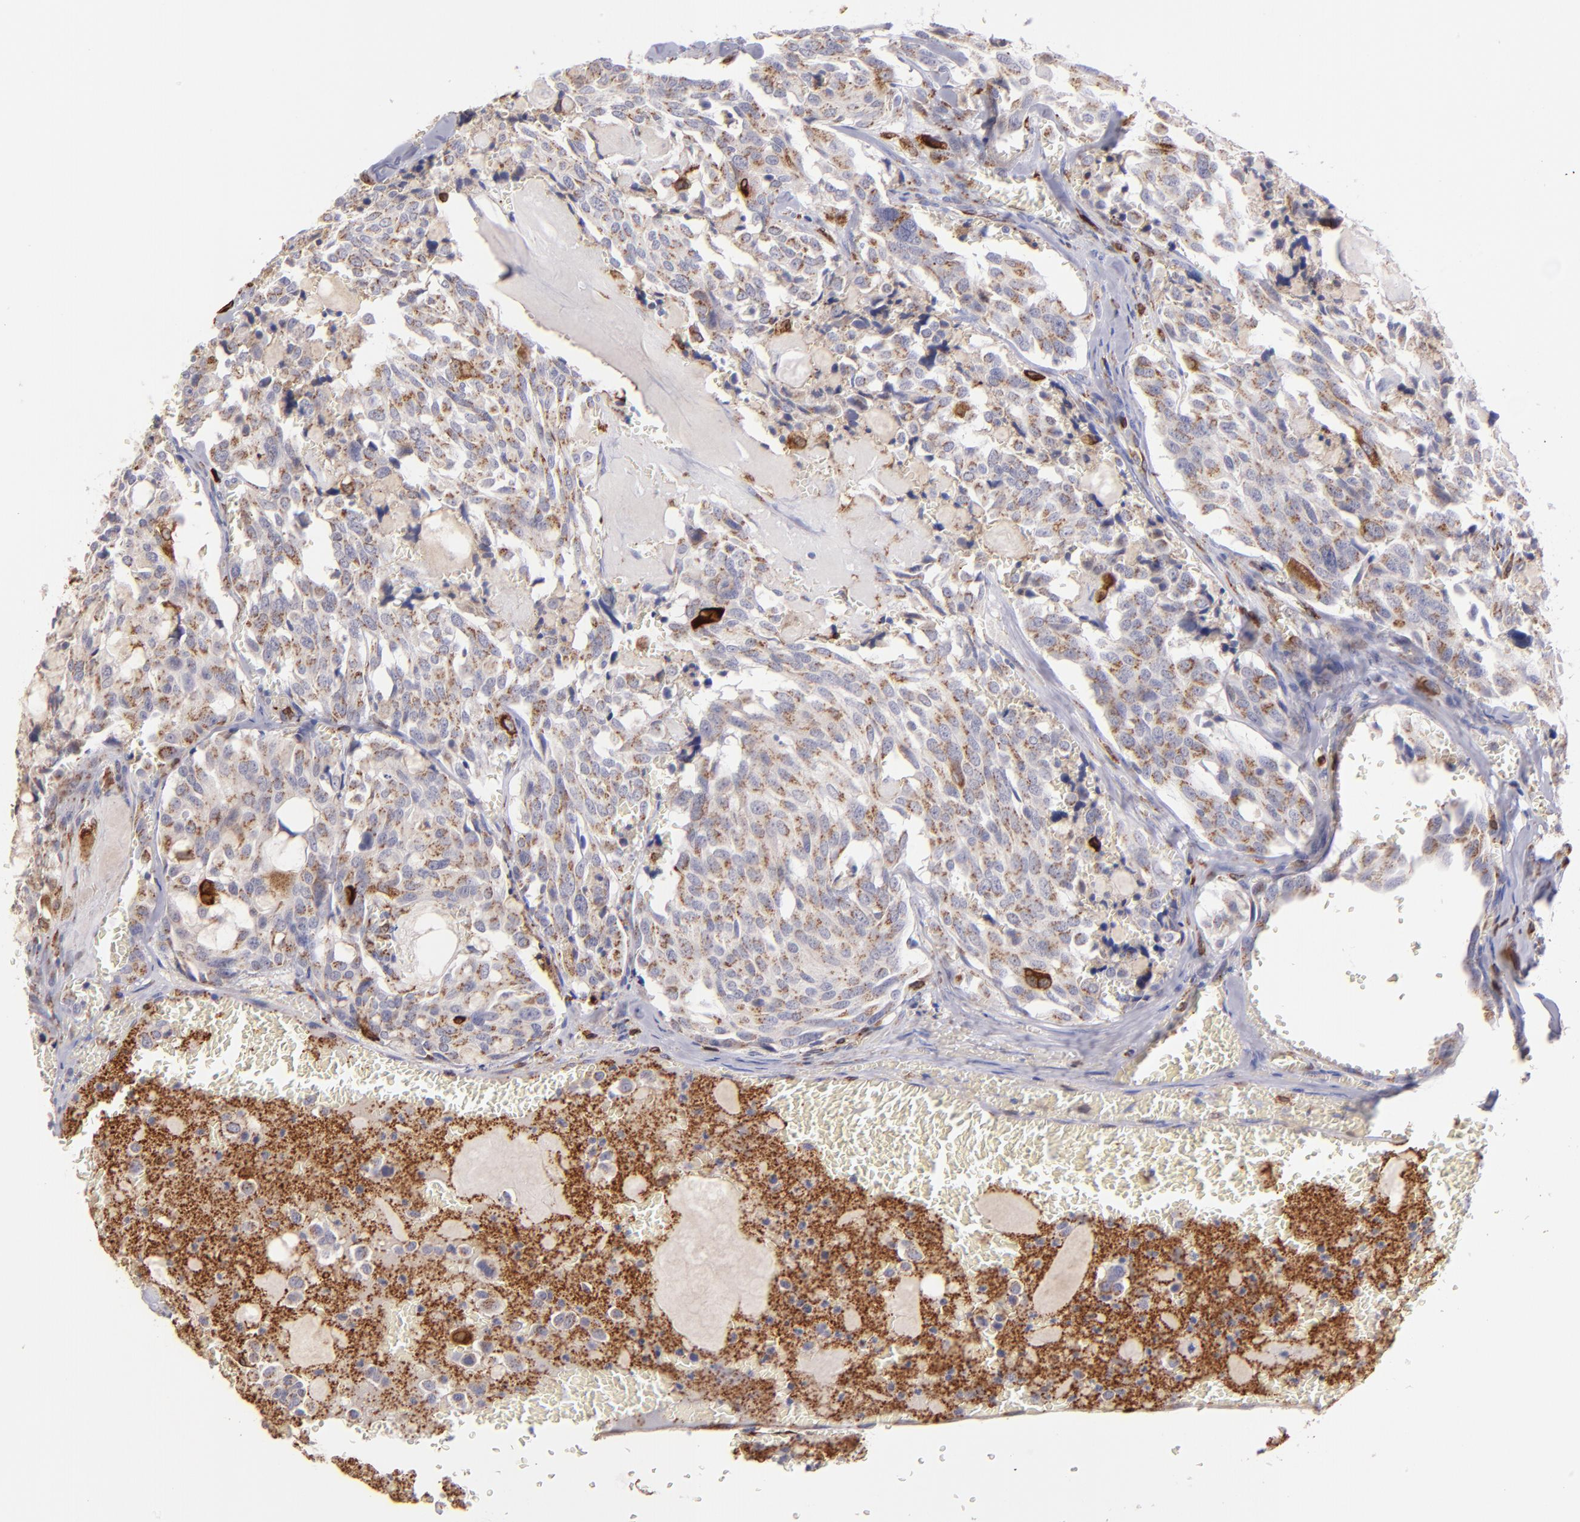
{"staining": {"intensity": "moderate", "quantity": ">75%", "location": "cytoplasmic/membranous"}, "tissue": "thyroid cancer", "cell_type": "Tumor cells", "image_type": "cancer", "snomed": [{"axis": "morphology", "description": "Carcinoma, NOS"}, {"axis": "morphology", "description": "Carcinoid, malignant, NOS"}, {"axis": "topography", "description": "Thyroid gland"}], "caption": "This image shows immunohistochemistry staining of thyroid cancer, with medium moderate cytoplasmic/membranous expression in about >75% of tumor cells.", "gene": "PTGS1", "patient": {"sex": "male", "age": 33}}